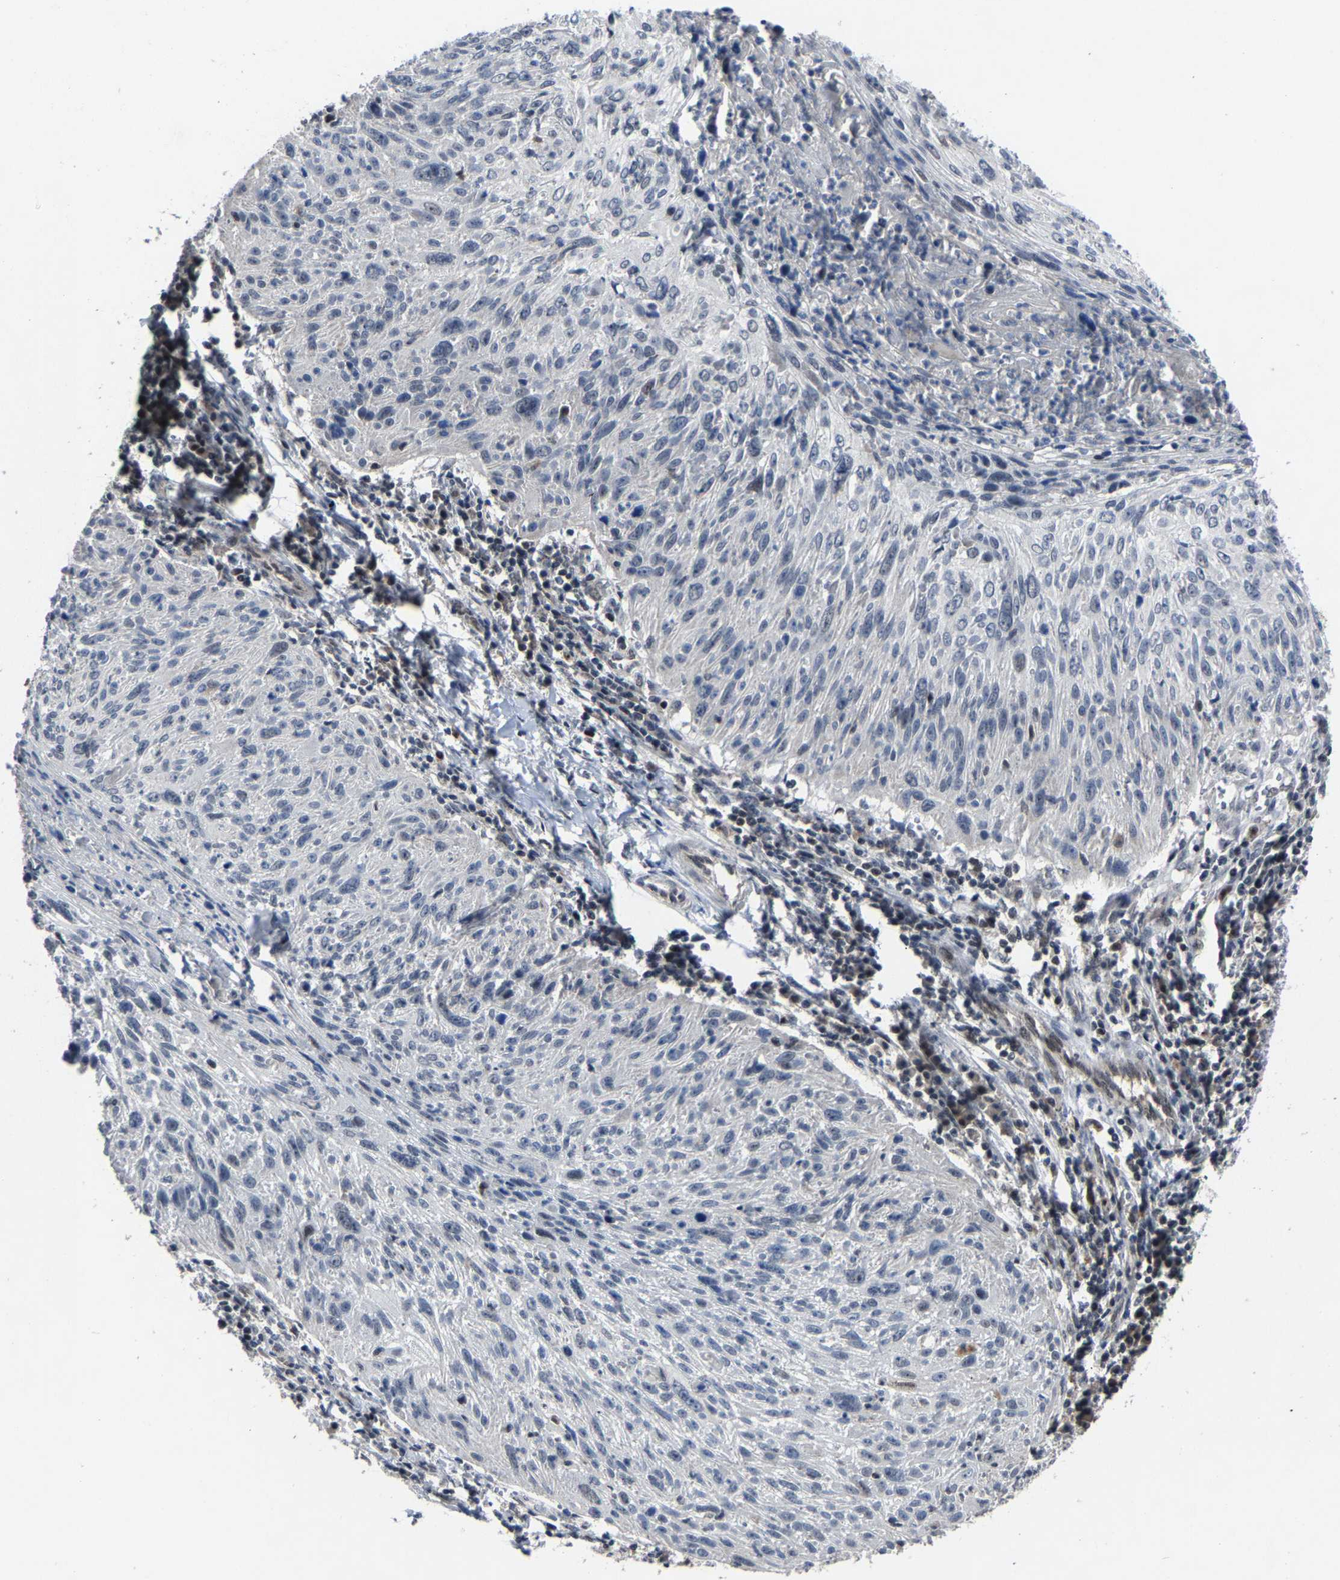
{"staining": {"intensity": "negative", "quantity": "none", "location": "none"}, "tissue": "cervical cancer", "cell_type": "Tumor cells", "image_type": "cancer", "snomed": [{"axis": "morphology", "description": "Squamous cell carcinoma, NOS"}, {"axis": "topography", "description": "Cervix"}], "caption": "Tumor cells are negative for brown protein staining in cervical cancer.", "gene": "LSM8", "patient": {"sex": "female", "age": 51}}